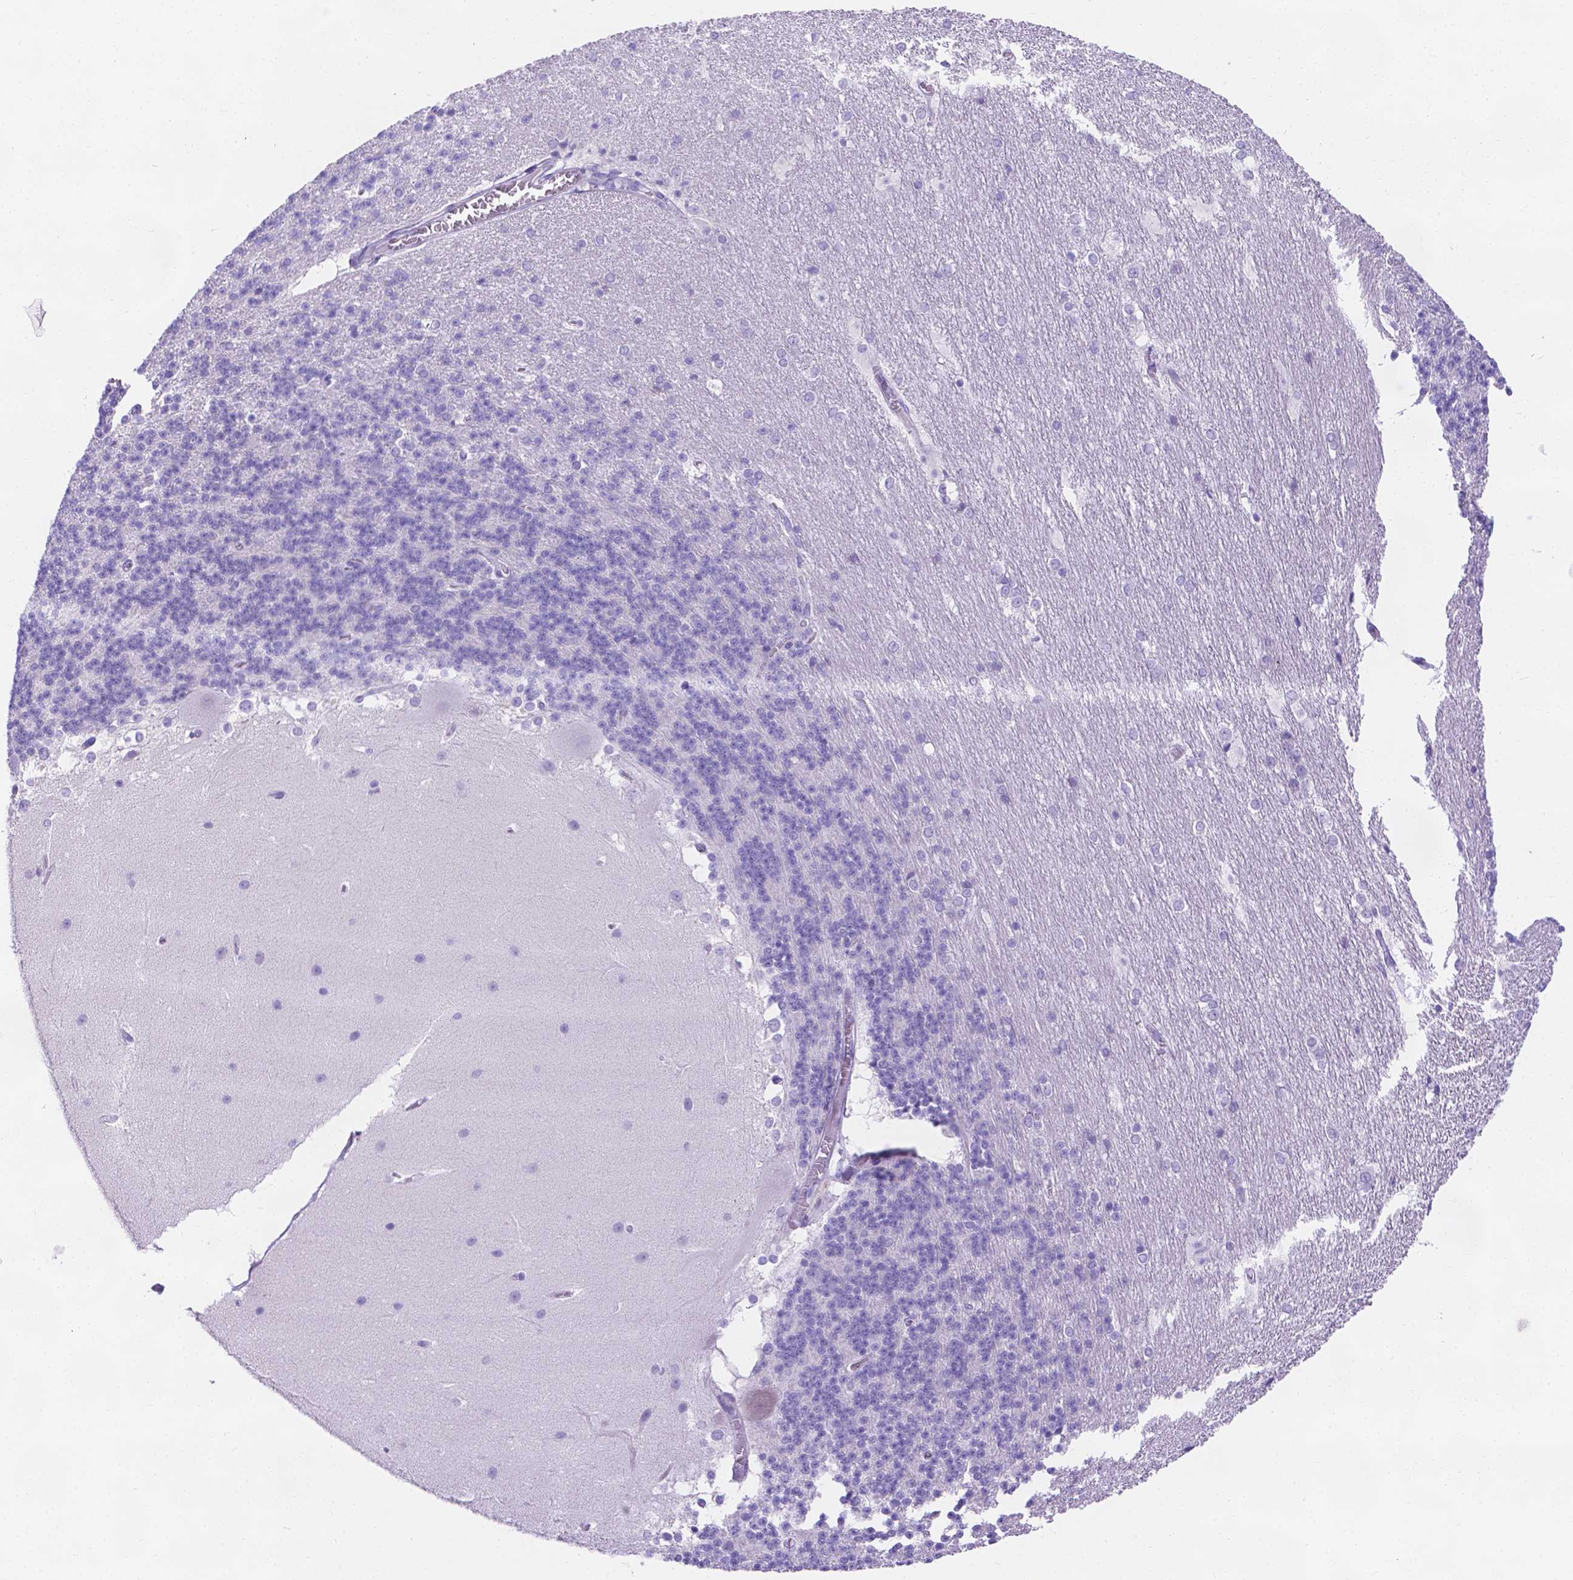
{"staining": {"intensity": "negative", "quantity": "none", "location": "none"}, "tissue": "cerebellum", "cell_type": "Cells in granular layer", "image_type": "normal", "snomed": [{"axis": "morphology", "description": "Normal tissue, NOS"}, {"axis": "topography", "description": "Cerebellum"}], "caption": "This is an immunohistochemistry micrograph of benign human cerebellum. There is no staining in cells in granular layer.", "gene": "MLN", "patient": {"sex": "female", "age": 19}}